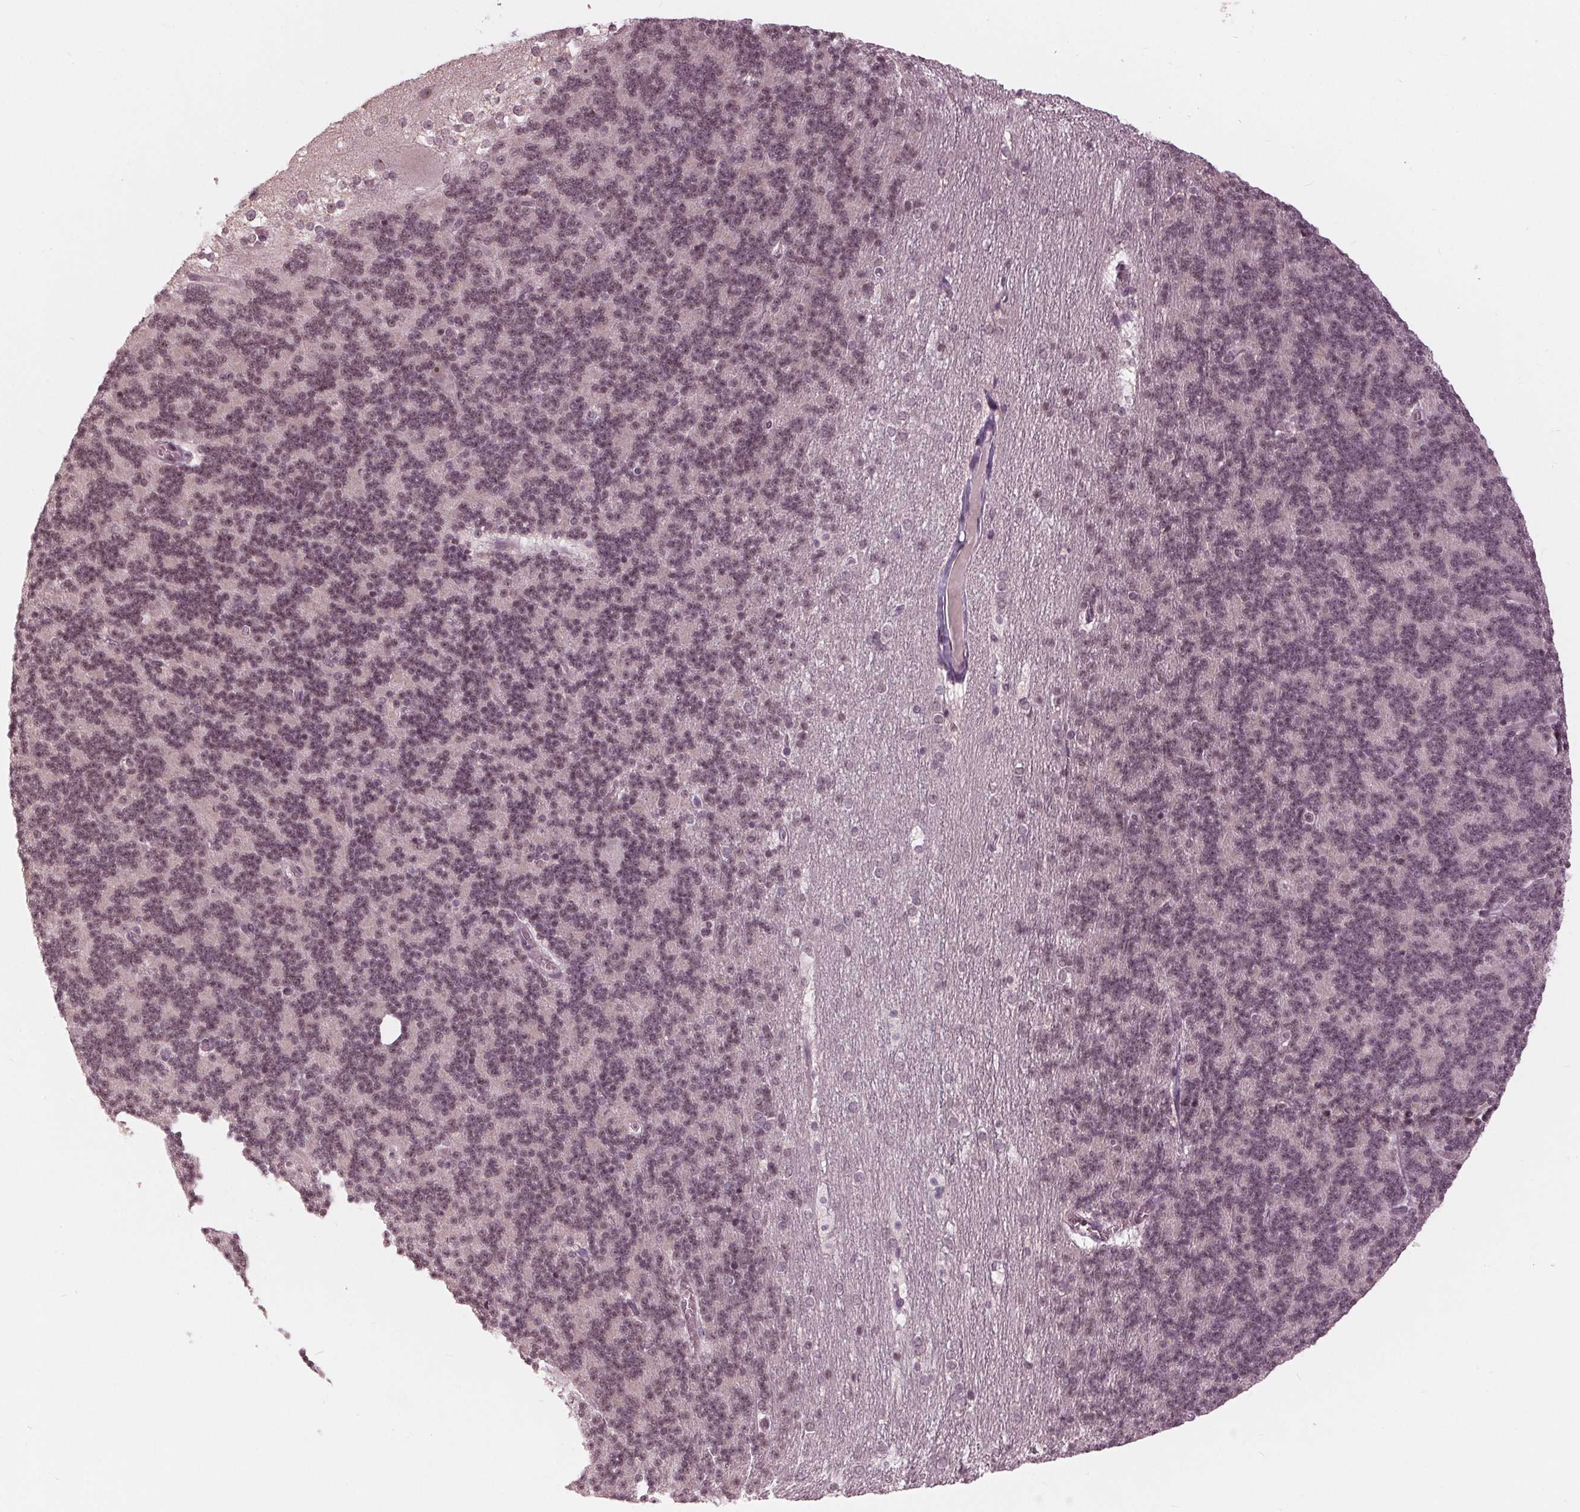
{"staining": {"intensity": "weak", "quantity": "25%-75%", "location": "nuclear"}, "tissue": "cerebellum", "cell_type": "Cells in granular layer", "image_type": "normal", "snomed": [{"axis": "morphology", "description": "Normal tissue, NOS"}, {"axis": "topography", "description": "Cerebellum"}], "caption": "About 25%-75% of cells in granular layer in unremarkable human cerebellum display weak nuclear protein expression as visualized by brown immunohistochemical staining.", "gene": "SLX4", "patient": {"sex": "female", "age": 19}}